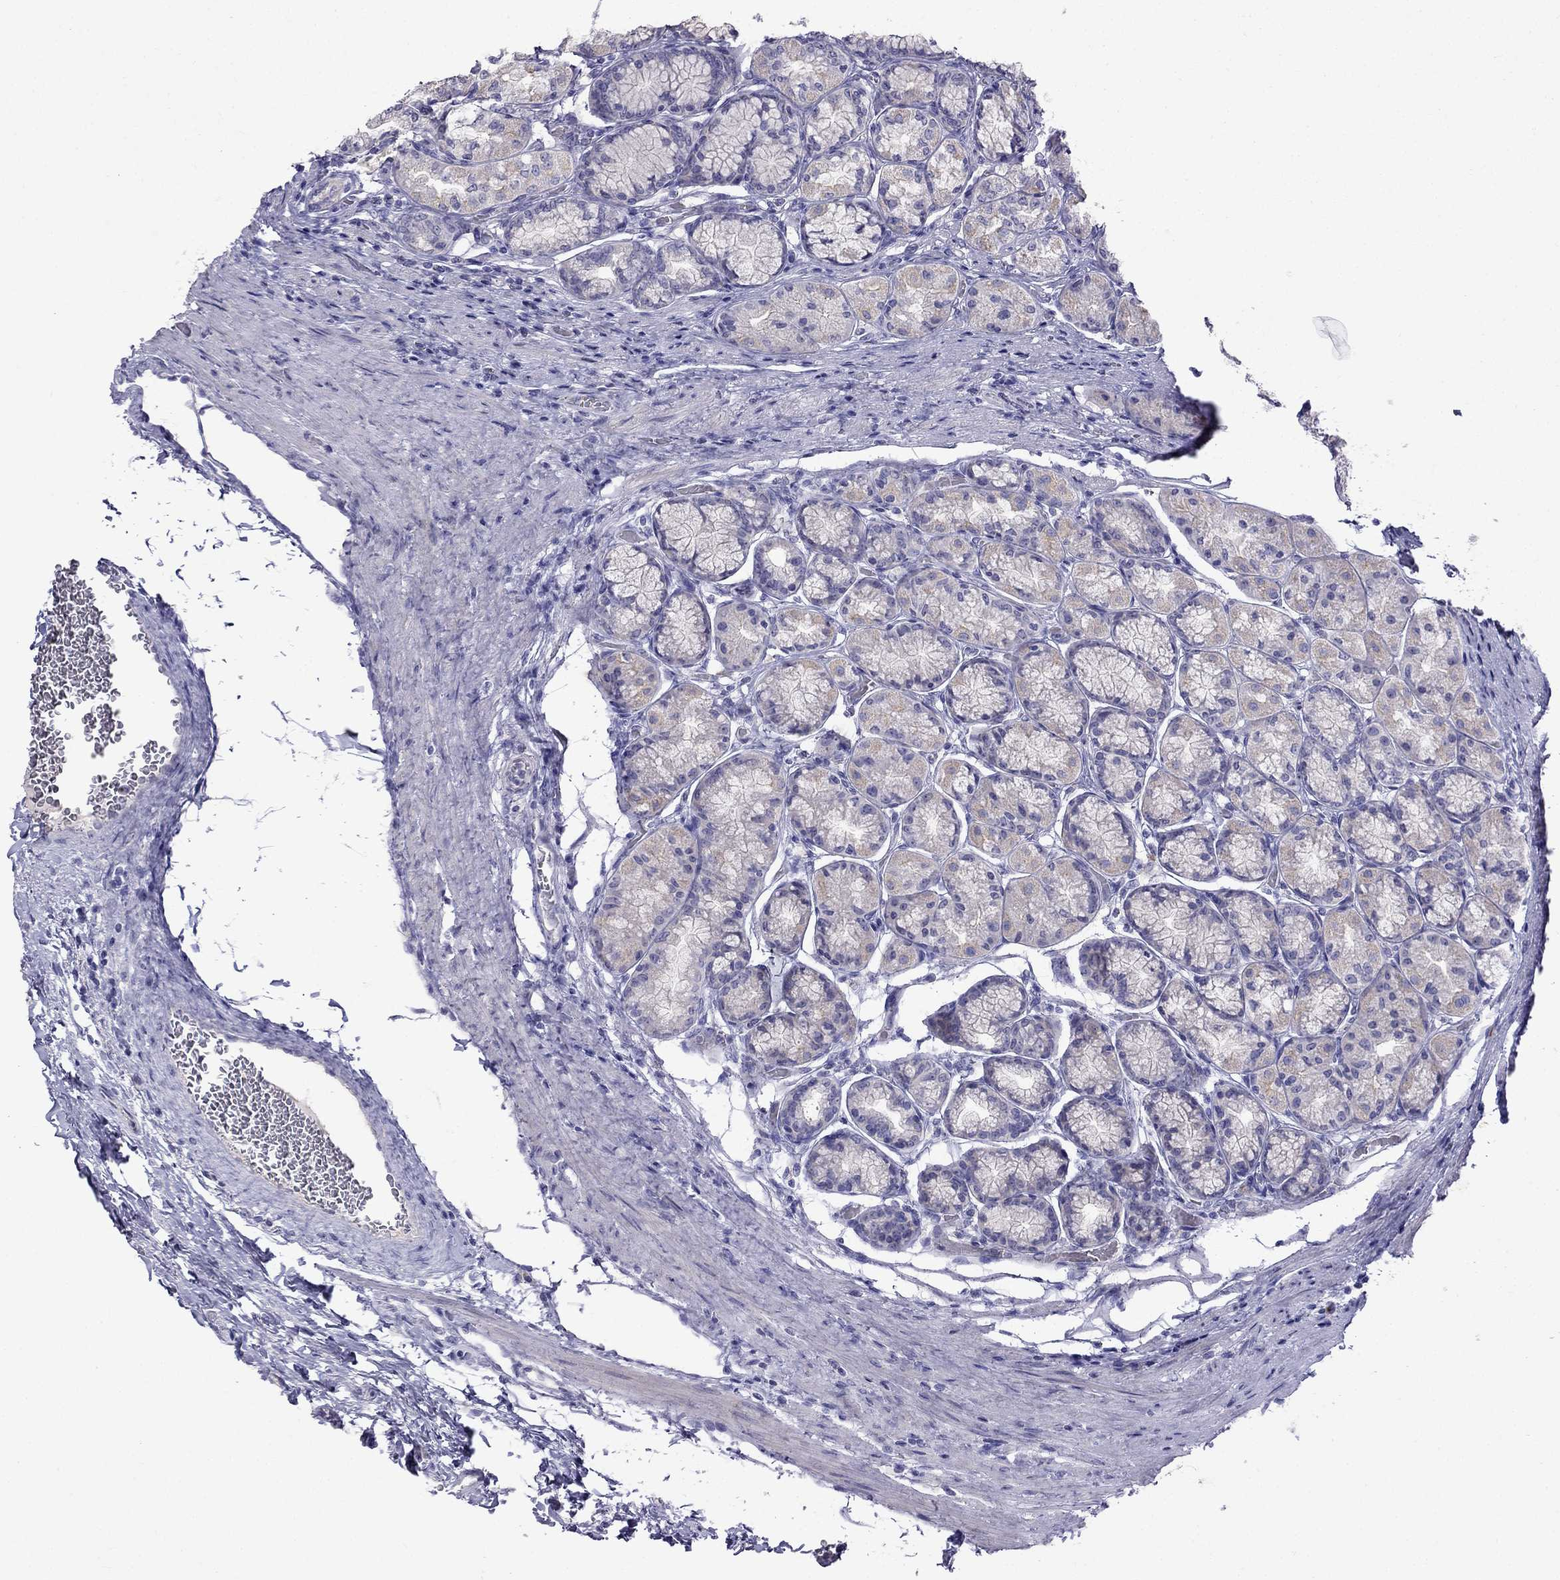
{"staining": {"intensity": "weak", "quantity": "<25%", "location": "cytoplasmic/membranous"}, "tissue": "stomach", "cell_type": "Glandular cells", "image_type": "normal", "snomed": [{"axis": "morphology", "description": "Normal tissue, NOS"}, {"axis": "morphology", "description": "Adenocarcinoma, NOS"}, {"axis": "morphology", "description": "Adenocarcinoma, High grade"}, {"axis": "topography", "description": "Stomach, upper"}, {"axis": "topography", "description": "Stomach"}], "caption": "Immunohistochemistry (IHC) photomicrograph of benign stomach: human stomach stained with DAB demonstrates no significant protein positivity in glandular cells.", "gene": "PATE1", "patient": {"sex": "female", "age": 65}}